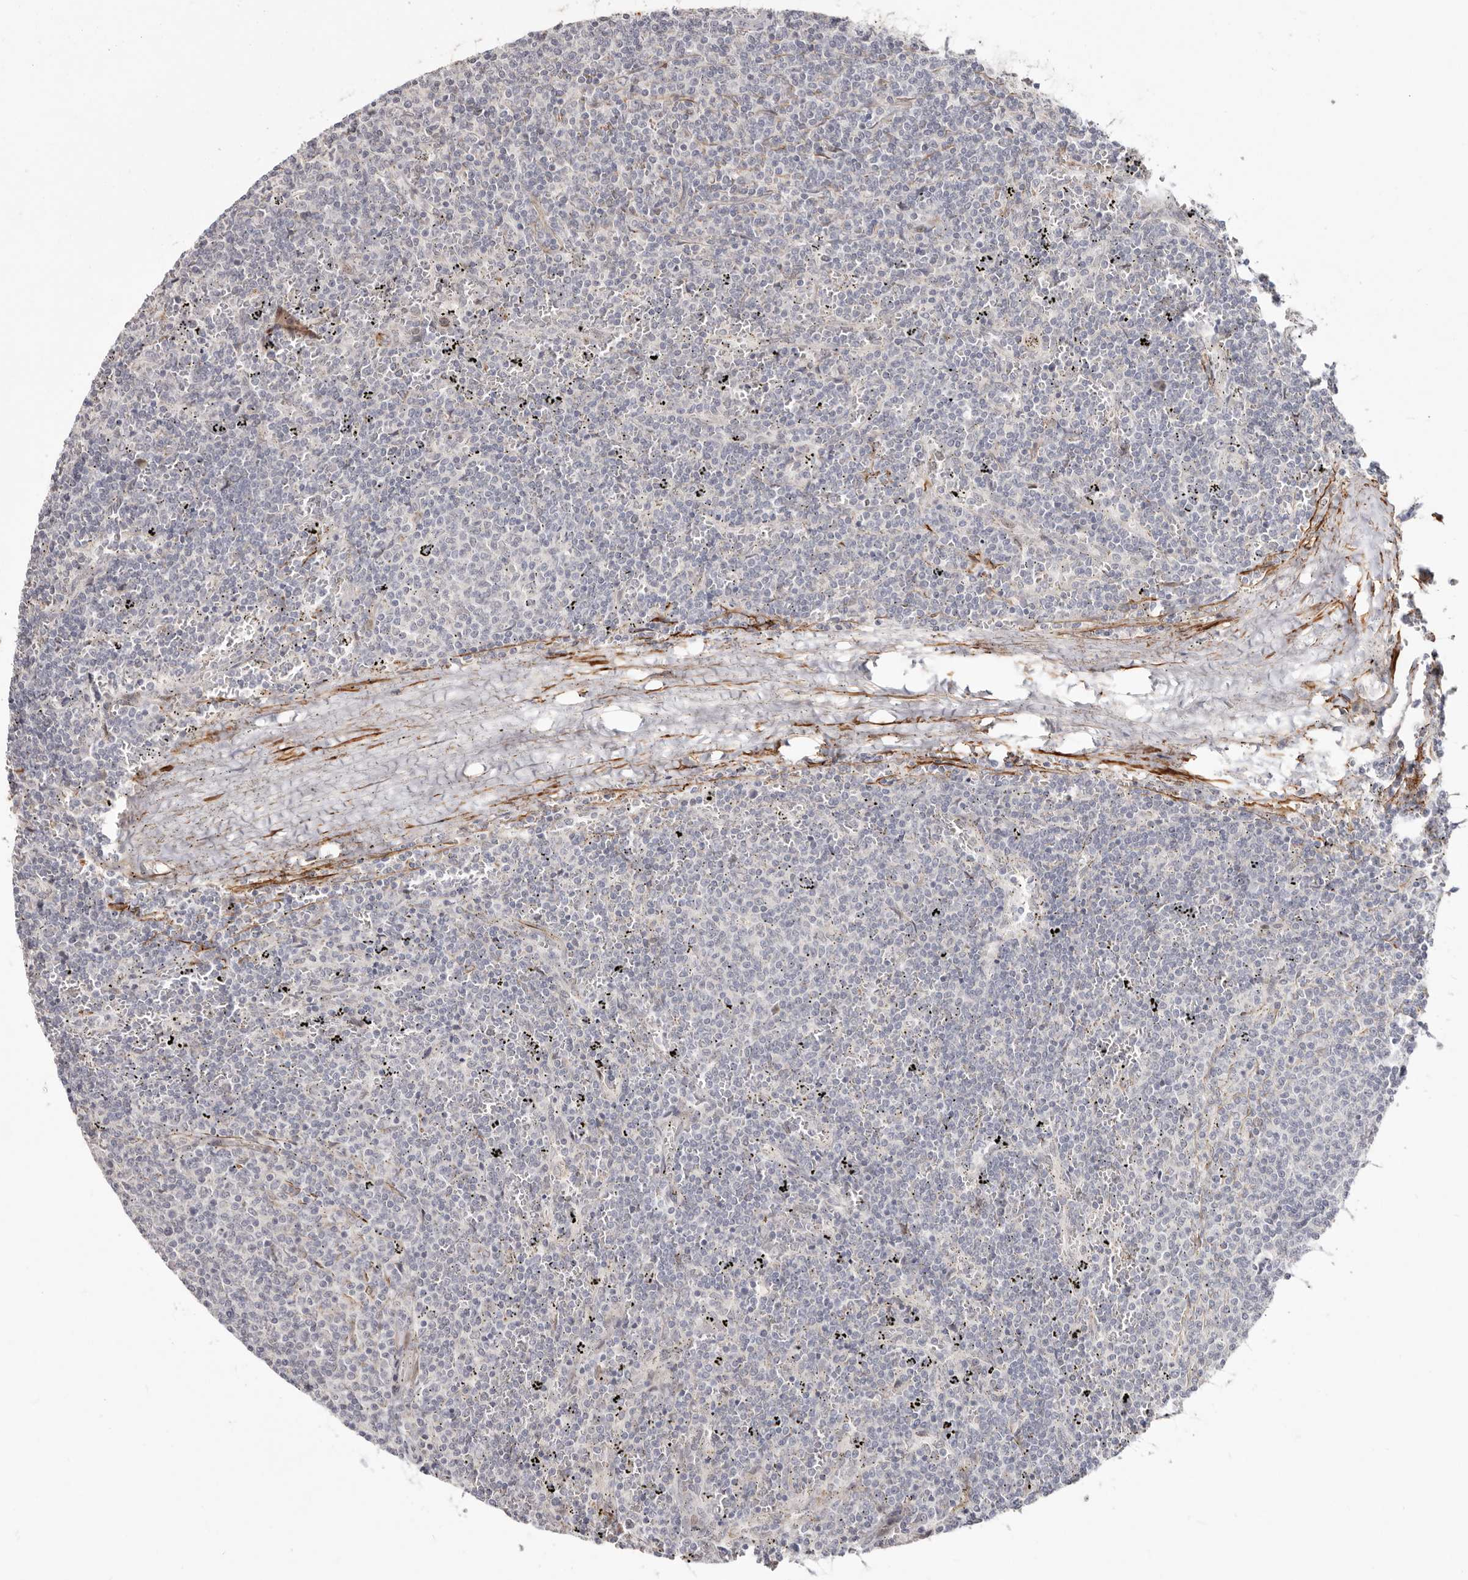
{"staining": {"intensity": "negative", "quantity": "none", "location": "none"}, "tissue": "lymphoma", "cell_type": "Tumor cells", "image_type": "cancer", "snomed": [{"axis": "morphology", "description": "Malignant lymphoma, non-Hodgkin's type, Low grade"}, {"axis": "topography", "description": "Spleen"}], "caption": "Tumor cells show no significant staining in malignant lymphoma, non-Hodgkin's type (low-grade). The staining was performed using DAB to visualize the protein expression in brown, while the nuclei were stained in blue with hematoxylin (Magnification: 20x).", "gene": "SZT2", "patient": {"sex": "female", "age": 50}}